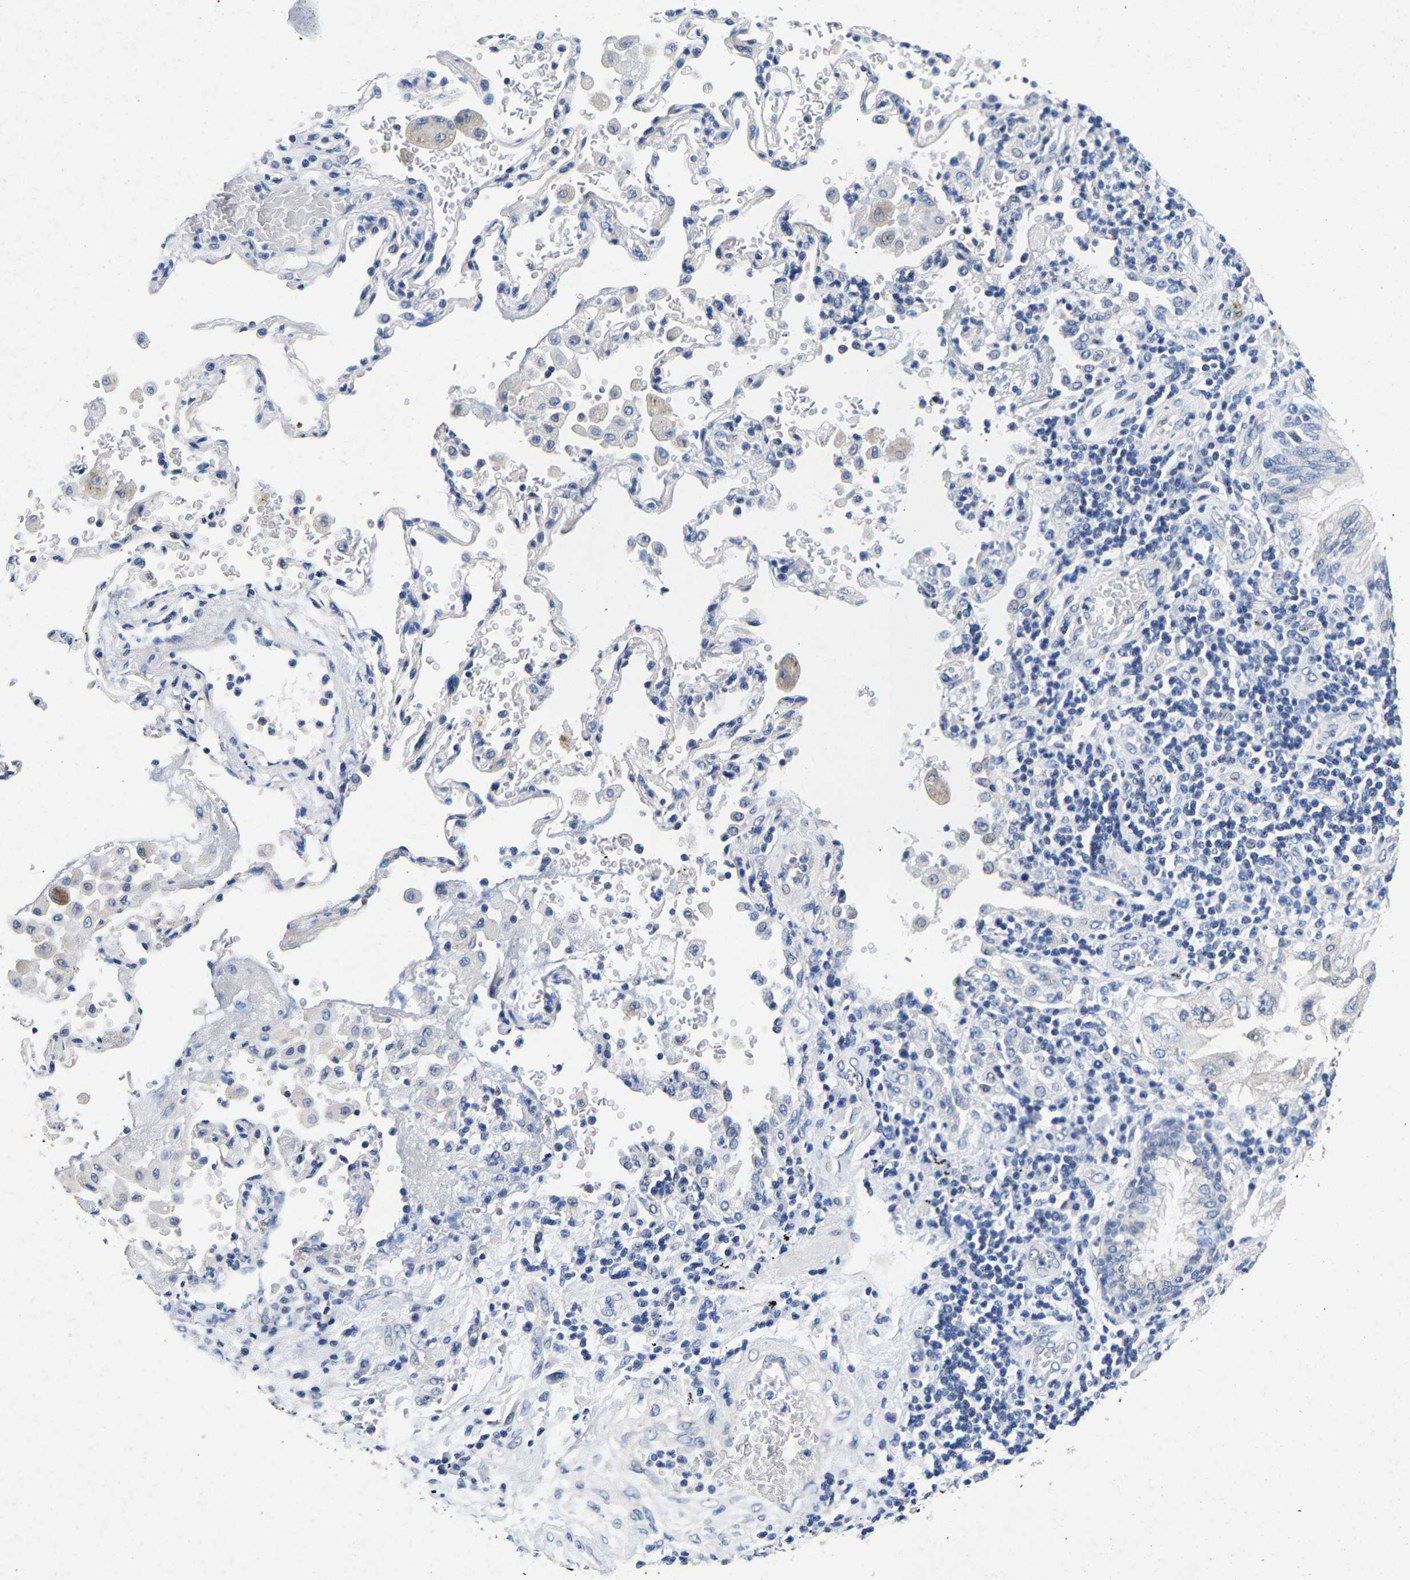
{"staining": {"intensity": "weak", "quantity": "25%-75%", "location": "cytoplasmic/membranous"}, "tissue": "lung cancer", "cell_type": "Tumor cells", "image_type": "cancer", "snomed": [{"axis": "morphology", "description": "Adenocarcinoma, NOS"}, {"axis": "topography", "description": "Lung"}], "caption": "Immunohistochemical staining of human lung cancer exhibits low levels of weak cytoplasmic/membranous protein expression in approximately 25%-75% of tumor cells.", "gene": "CCDC6", "patient": {"sex": "male", "age": 64}}